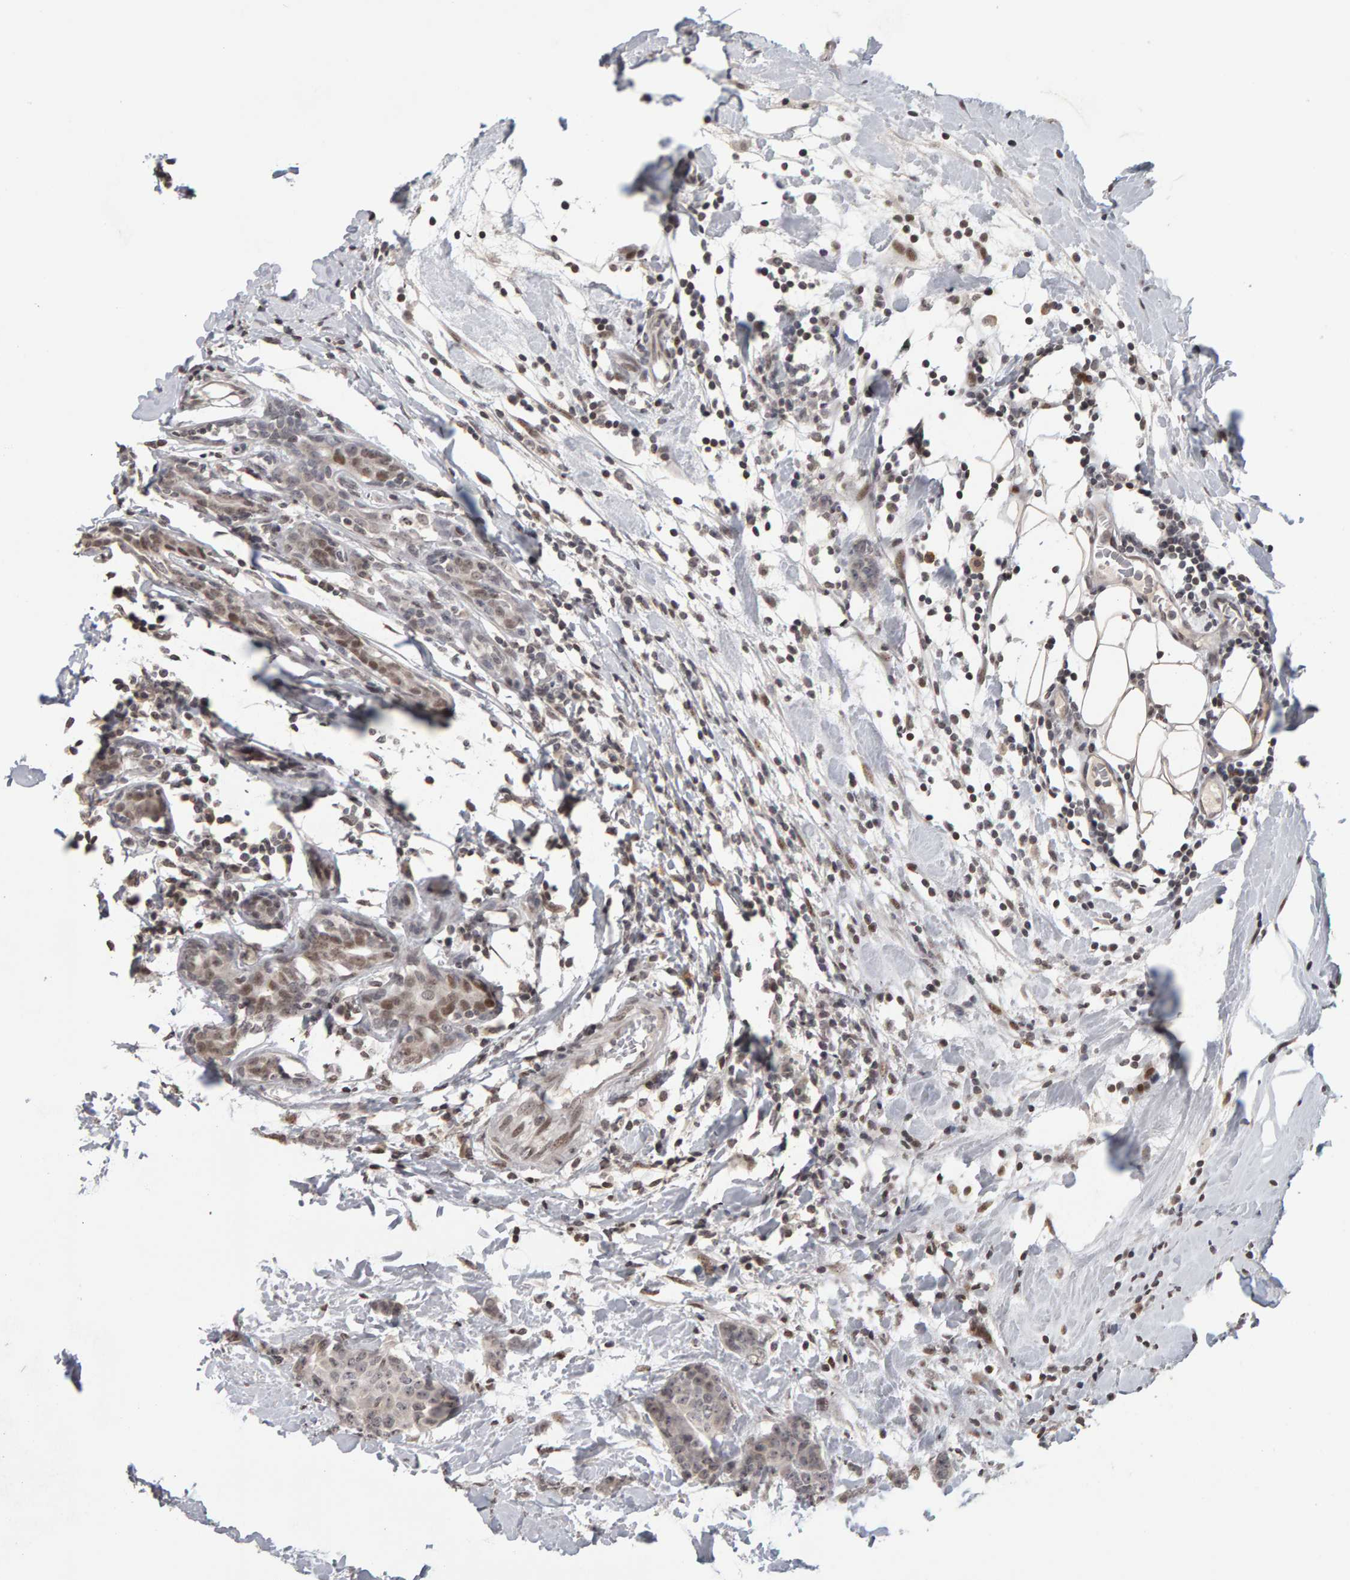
{"staining": {"intensity": "weak", "quantity": "<25%", "location": "nuclear"}, "tissue": "breast cancer", "cell_type": "Tumor cells", "image_type": "cancer", "snomed": [{"axis": "morphology", "description": "Normal tissue, NOS"}, {"axis": "morphology", "description": "Duct carcinoma"}, {"axis": "topography", "description": "Breast"}], "caption": "Immunohistochemistry micrograph of human breast cancer (intraductal carcinoma) stained for a protein (brown), which shows no staining in tumor cells.", "gene": "TRAM1", "patient": {"sex": "female", "age": 40}}